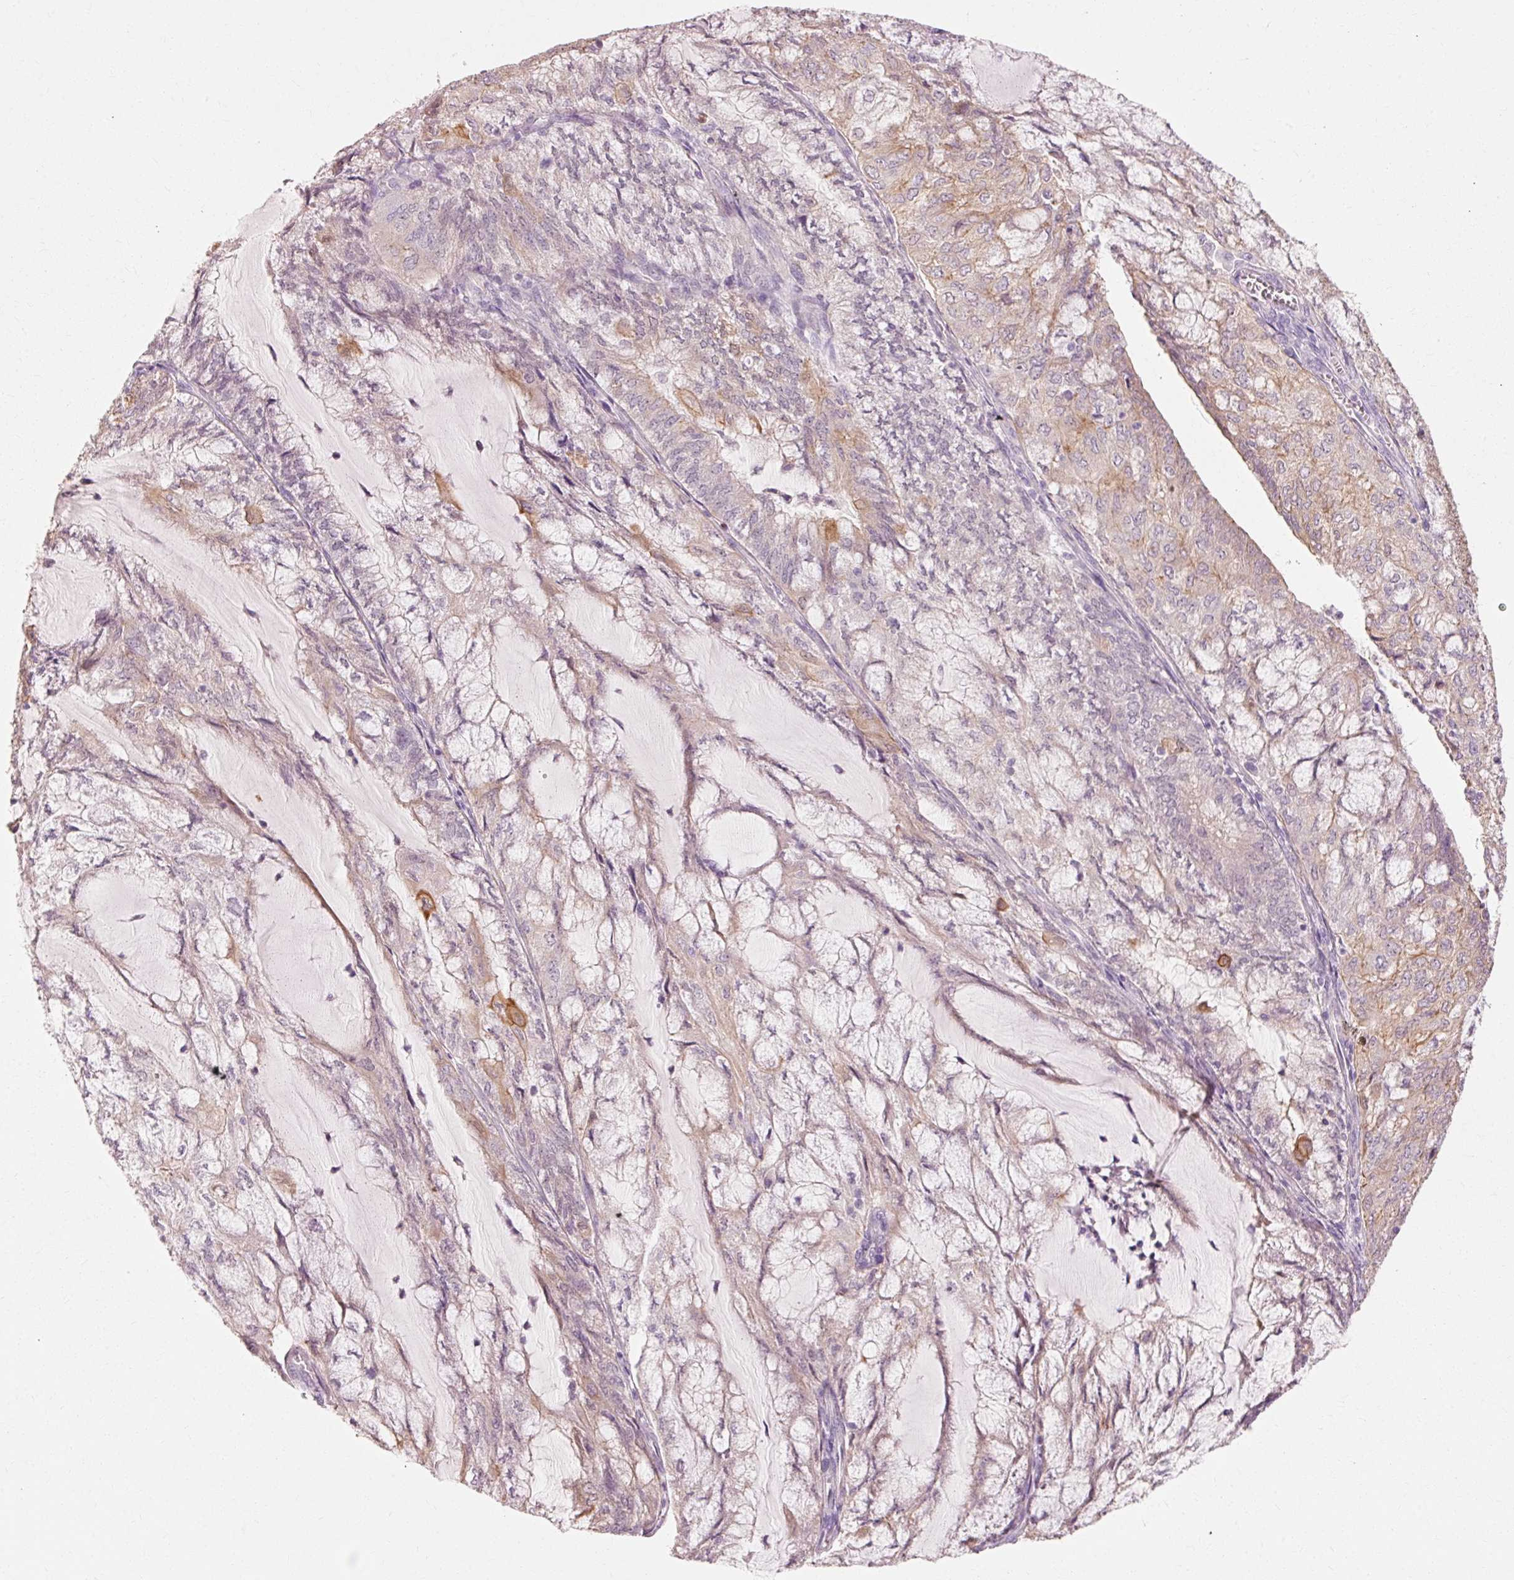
{"staining": {"intensity": "moderate", "quantity": "25%-75%", "location": "cytoplasmic/membranous"}, "tissue": "endometrial cancer", "cell_type": "Tumor cells", "image_type": "cancer", "snomed": [{"axis": "morphology", "description": "Adenocarcinoma, NOS"}, {"axis": "topography", "description": "Endometrium"}], "caption": "Immunohistochemistry (IHC) of endometrial adenocarcinoma shows medium levels of moderate cytoplasmic/membranous positivity in about 25%-75% of tumor cells.", "gene": "TRIM73", "patient": {"sex": "female", "age": 81}}